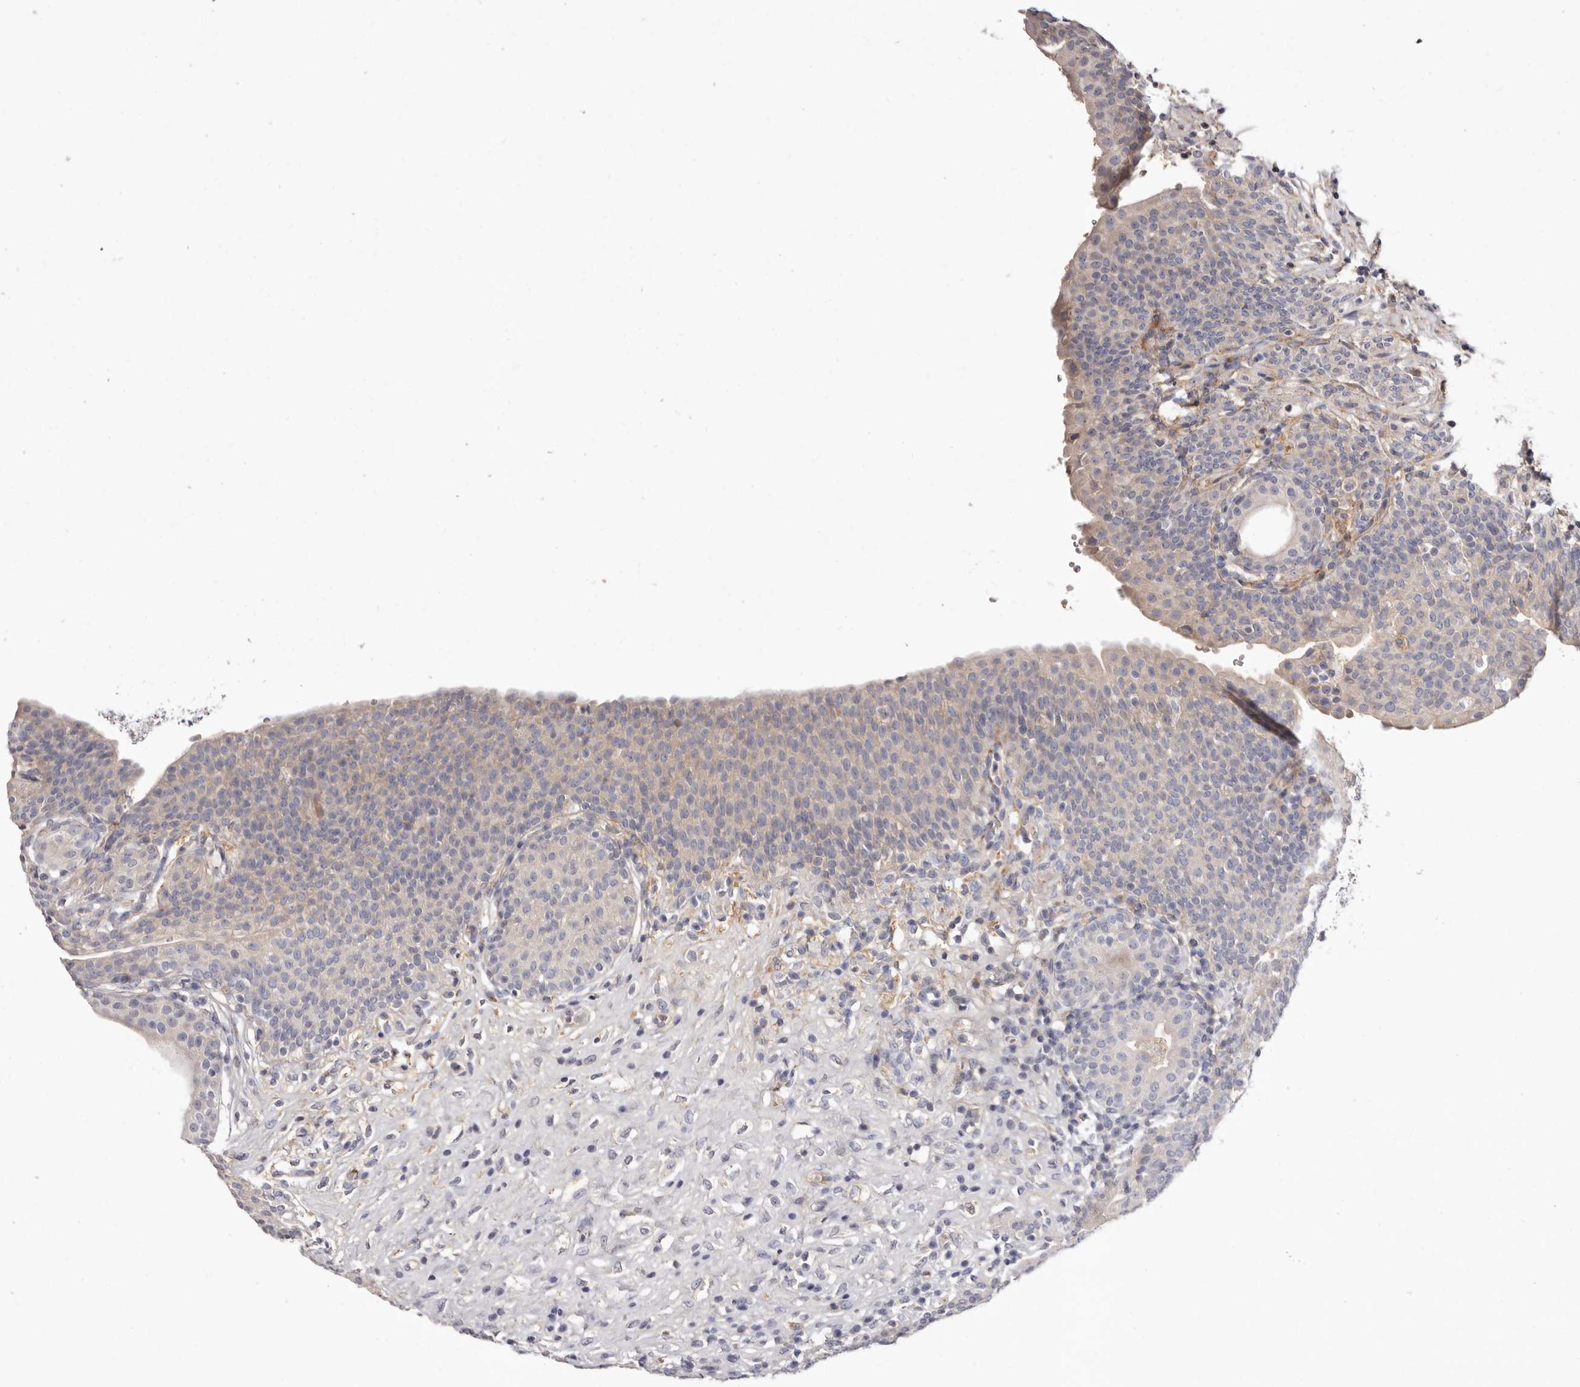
{"staining": {"intensity": "weak", "quantity": "<25%", "location": "cytoplasmic/membranous"}, "tissue": "urinary bladder", "cell_type": "Urothelial cells", "image_type": "normal", "snomed": [{"axis": "morphology", "description": "Normal tissue, NOS"}, {"axis": "topography", "description": "Urinary bladder"}], "caption": "The immunohistochemistry (IHC) photomicrograph has no significant expression in urothelial cells of urinary bladder. (Brightfield microscopy of DAB (3,3'-diaminobenzidine) IHC at high magnification).", "gene": "LMLN", "patient": {"sex": "male", "age": 83}}